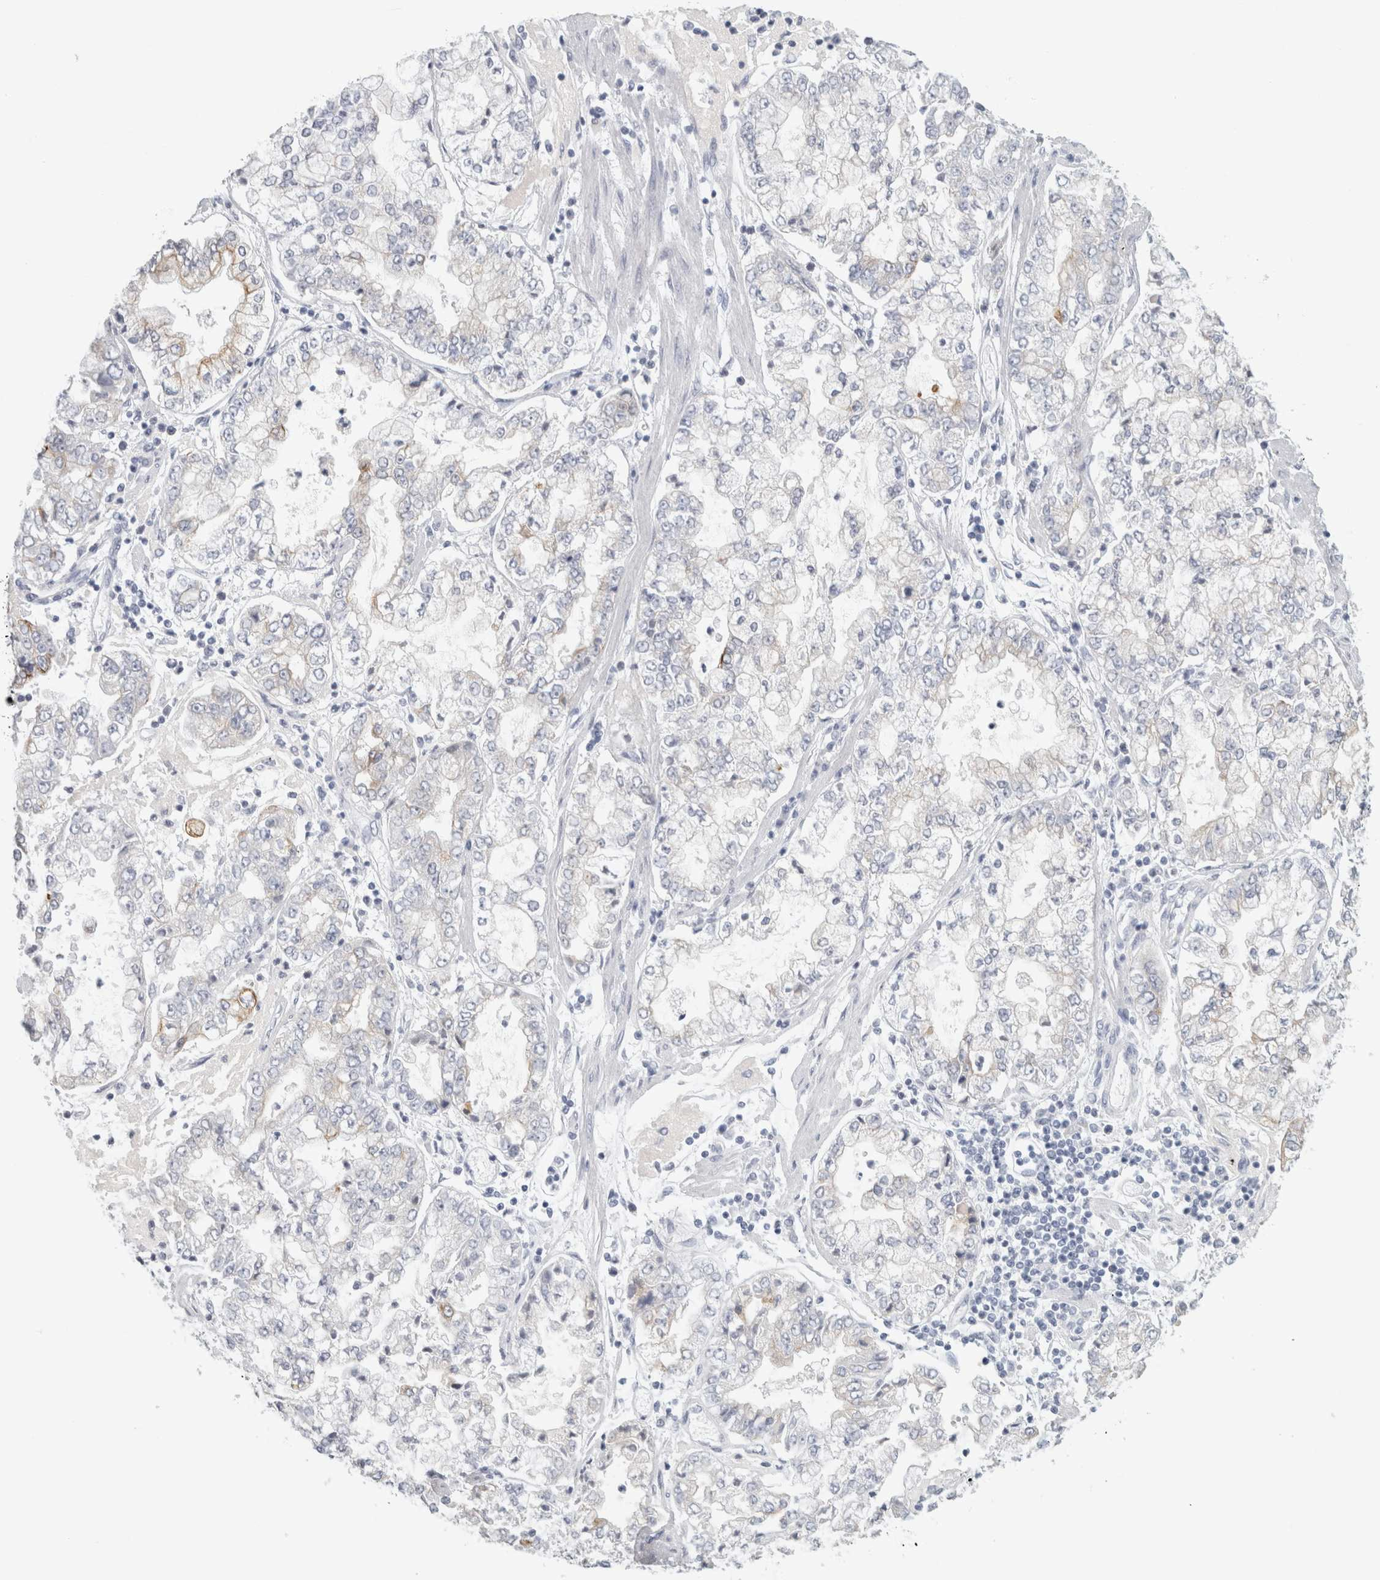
{"staining": {"intensity": "negative", "quantity": "none", "location": "none"}, "tissue": "stomach cancer", "cell_type": "Tumor cells", "image_type": "cancer", "snomed": [{"axis": "morphology", "description": "Adenocarcinoma, NOS"}, {"axis": "topography", "description": "Stomach"}], "caption": "A micrograph of human stomach cancer (adenocarcinoma) is negative for staining in tumor cells.", "gene": "SLC28A3", "patient": {"sex": "male", "age": 76}}